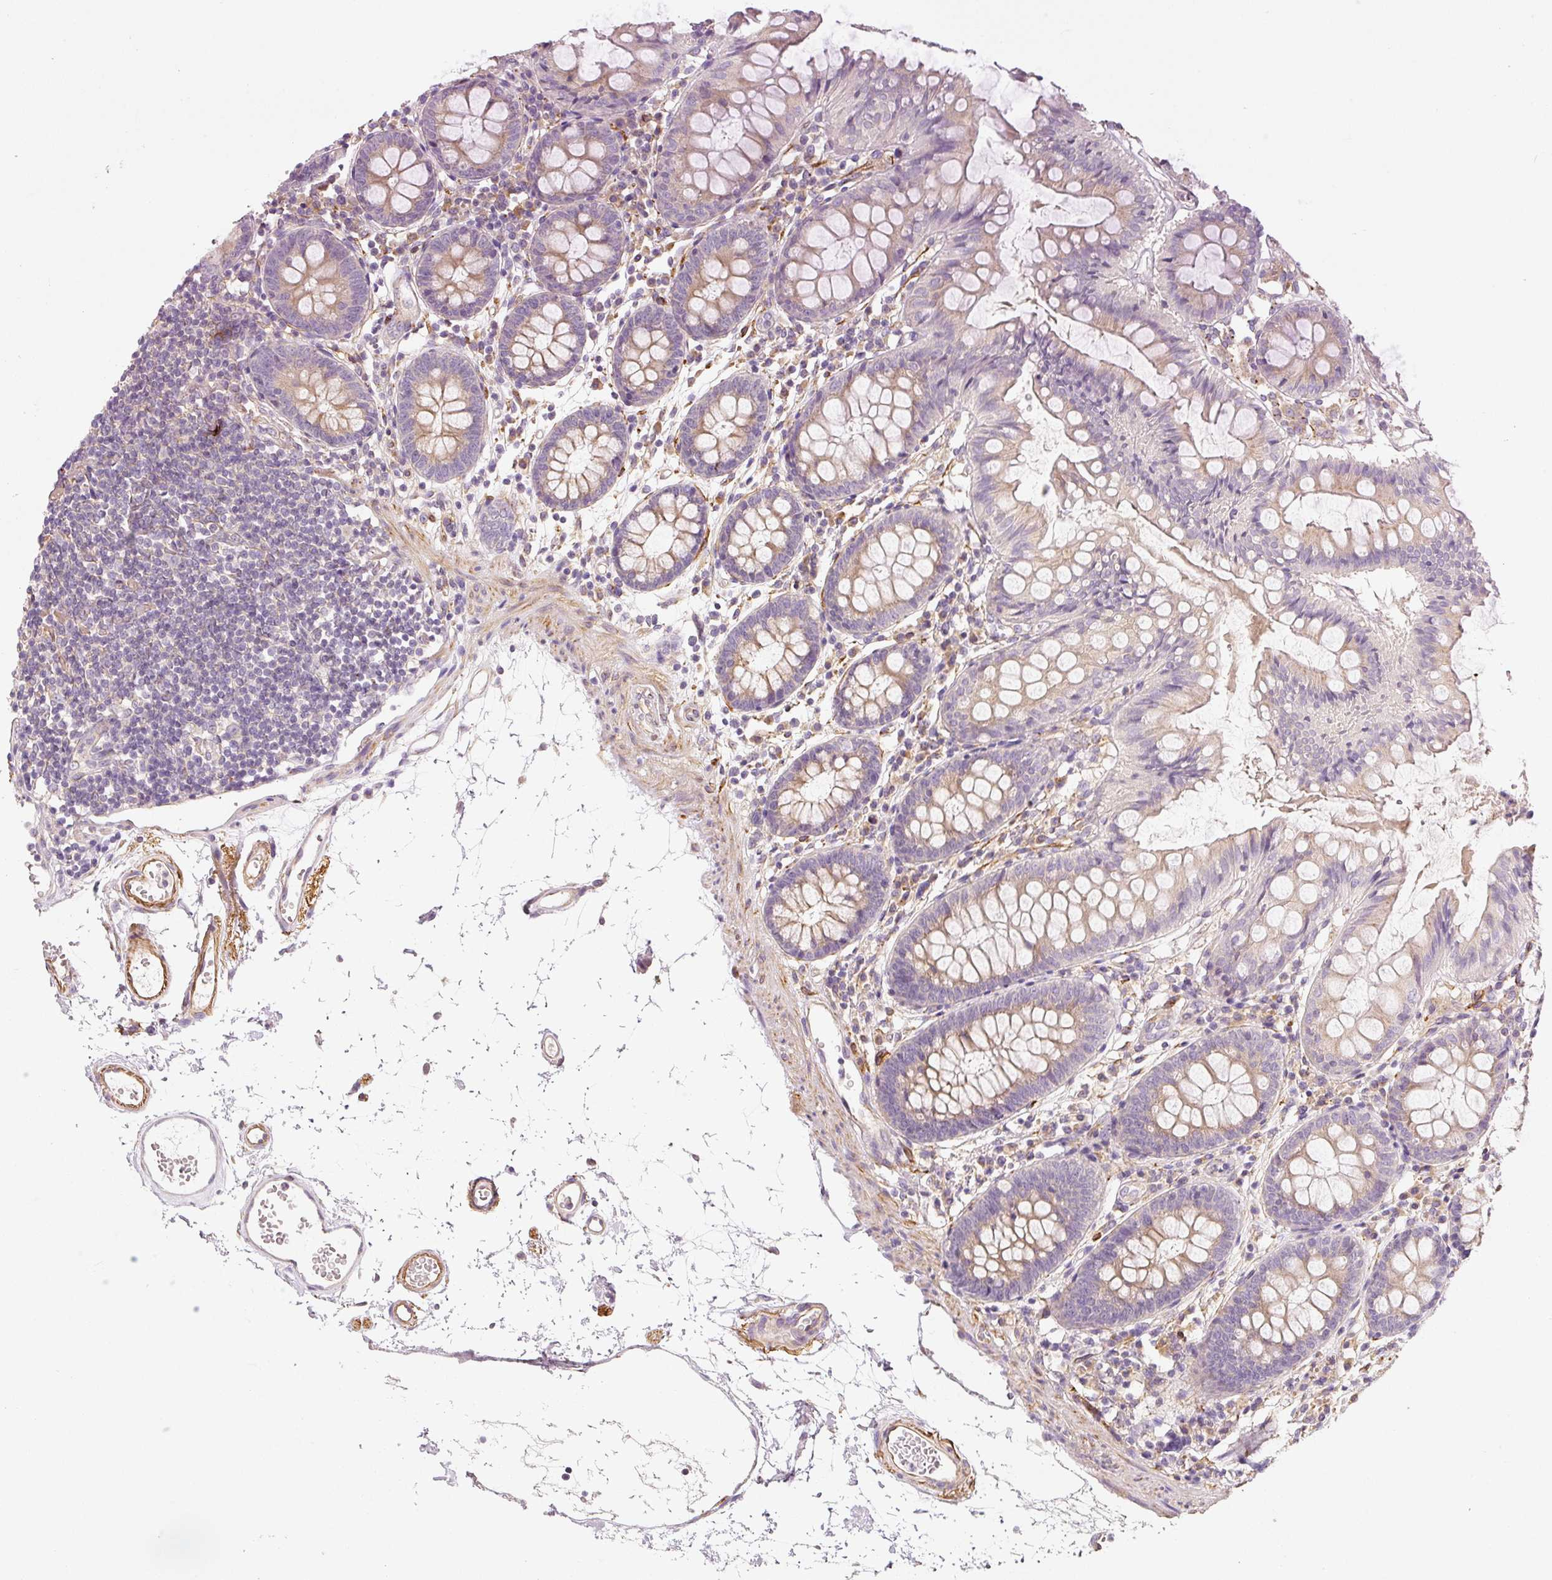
{"staining": {"intensity": "weak", "quantity": ">75%", "location": "cytoplasmic/membranous"}, "tissue": "colon", "cell_type": "Endothelial cells", "image_type": "normal", "snomed": [{"axis": "morphology", "description": "Normal tissue, NOS"}, {"axis": "topography", "description": "Colon"}], "caption": "Benign colon displays weak cytoplasmic/membranous staining in about >75% of endothelial cells, visualized by immunohistochemistry.", "gene": "RNF167", "patient": {"sex": "female", "age": 84}}